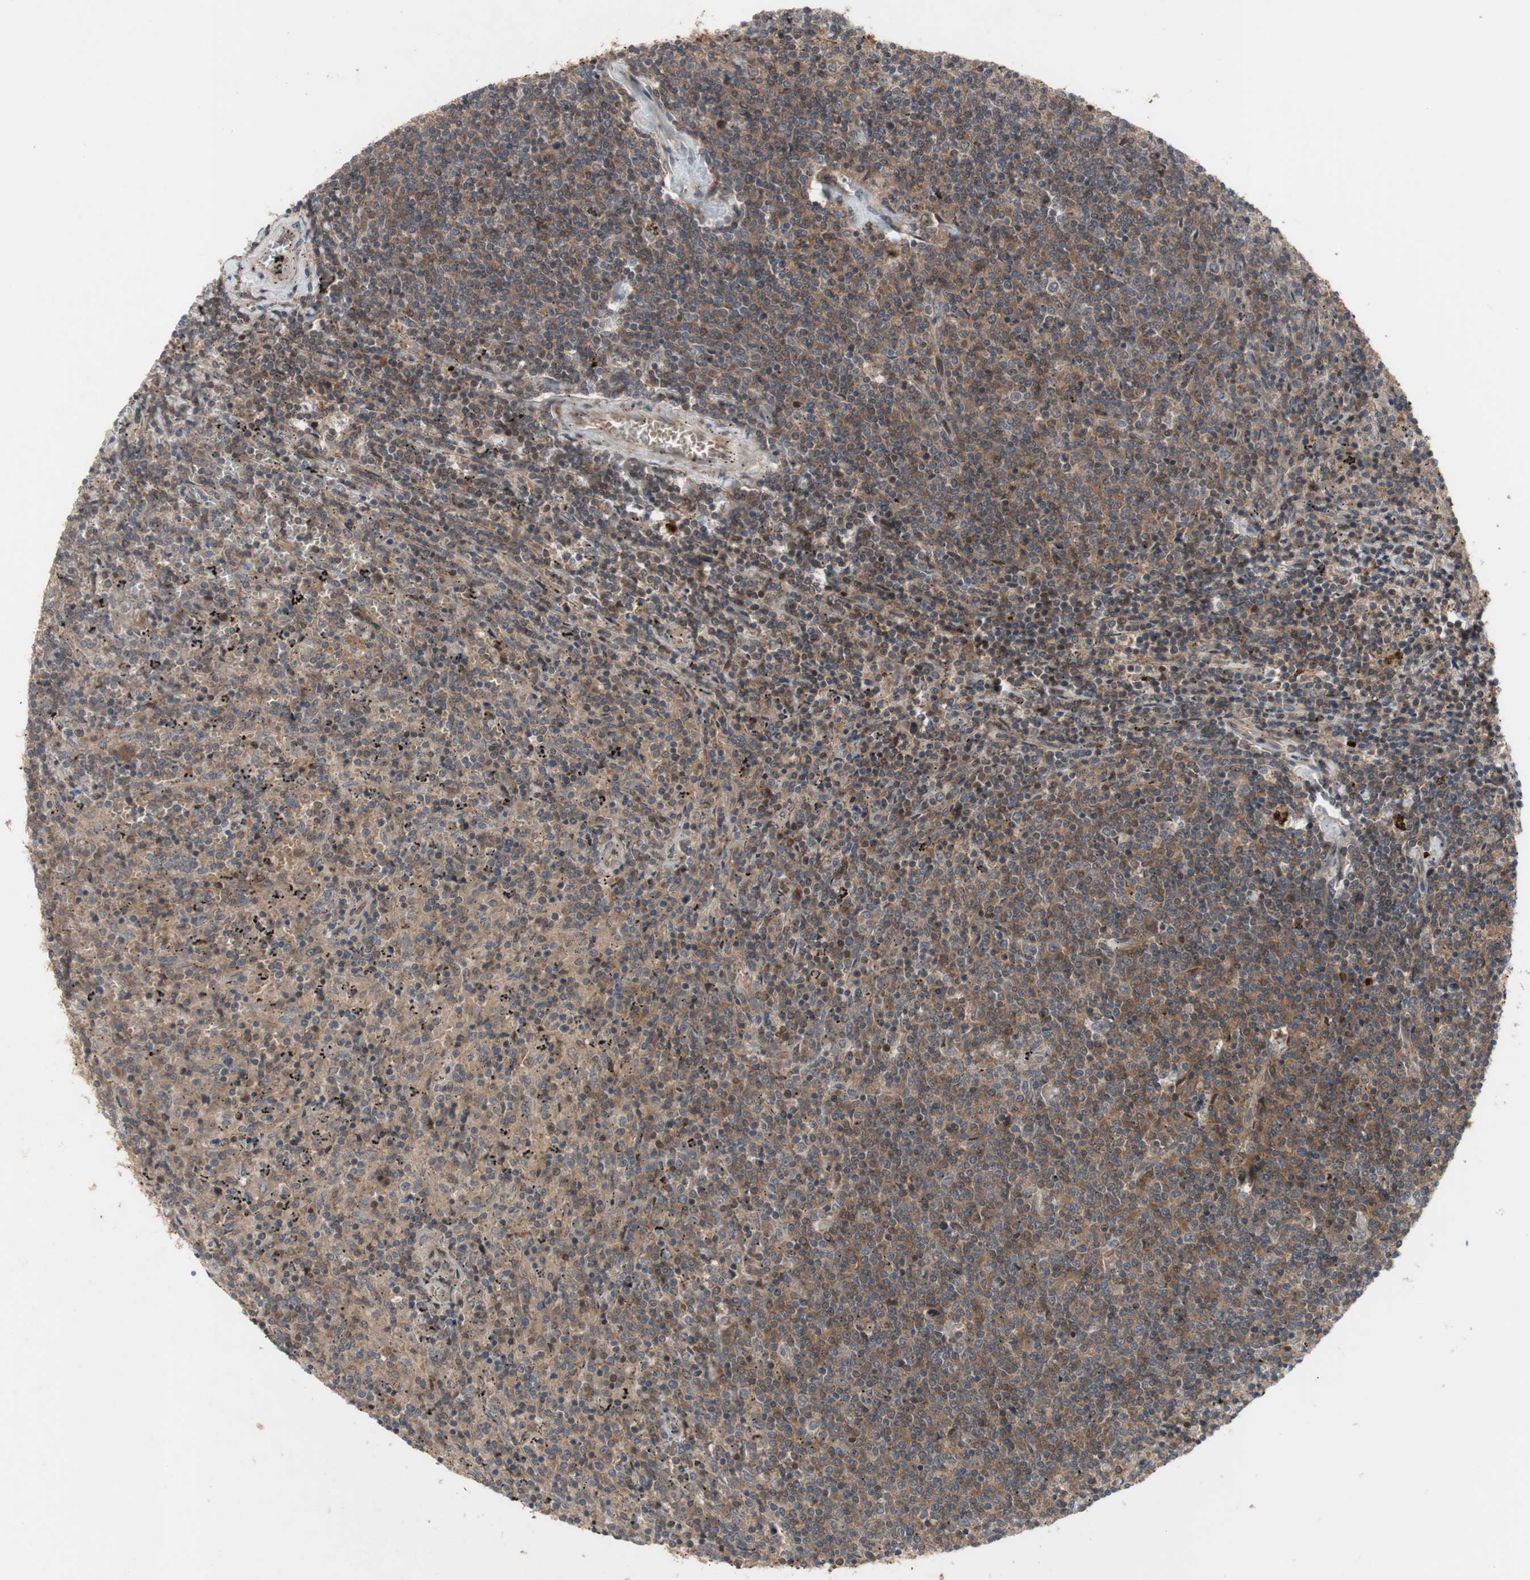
{"staining": {"intensity": "weak", "quantity": ">75%", "location": "cytoplasmic/membranous"}, "tissue": "lymphoma", "cell_type": "Tumor cells", "image_type": "cancer", "snomed": [{"axis": "morphology", "description": "Malignant lymphoma, non-Hodgkin's type, Low grade"}, {"axis": "topography", "description": "Spleen"}], "caption": "Immunohistochemical staining of malignant lymphoma, non-Hodgkin's type (low-grade) shows weak cytoplasmic/membranous protein positivity in approximately >75% of tumor cells. Using DAB (3,3'-diaminobenzidine) (brown) and hematoxylin (blue) stains, captured at high magnification using brightfield microscopy.", "gene": "OAZ1", "patient": {"sex": "female", "age": 50}}